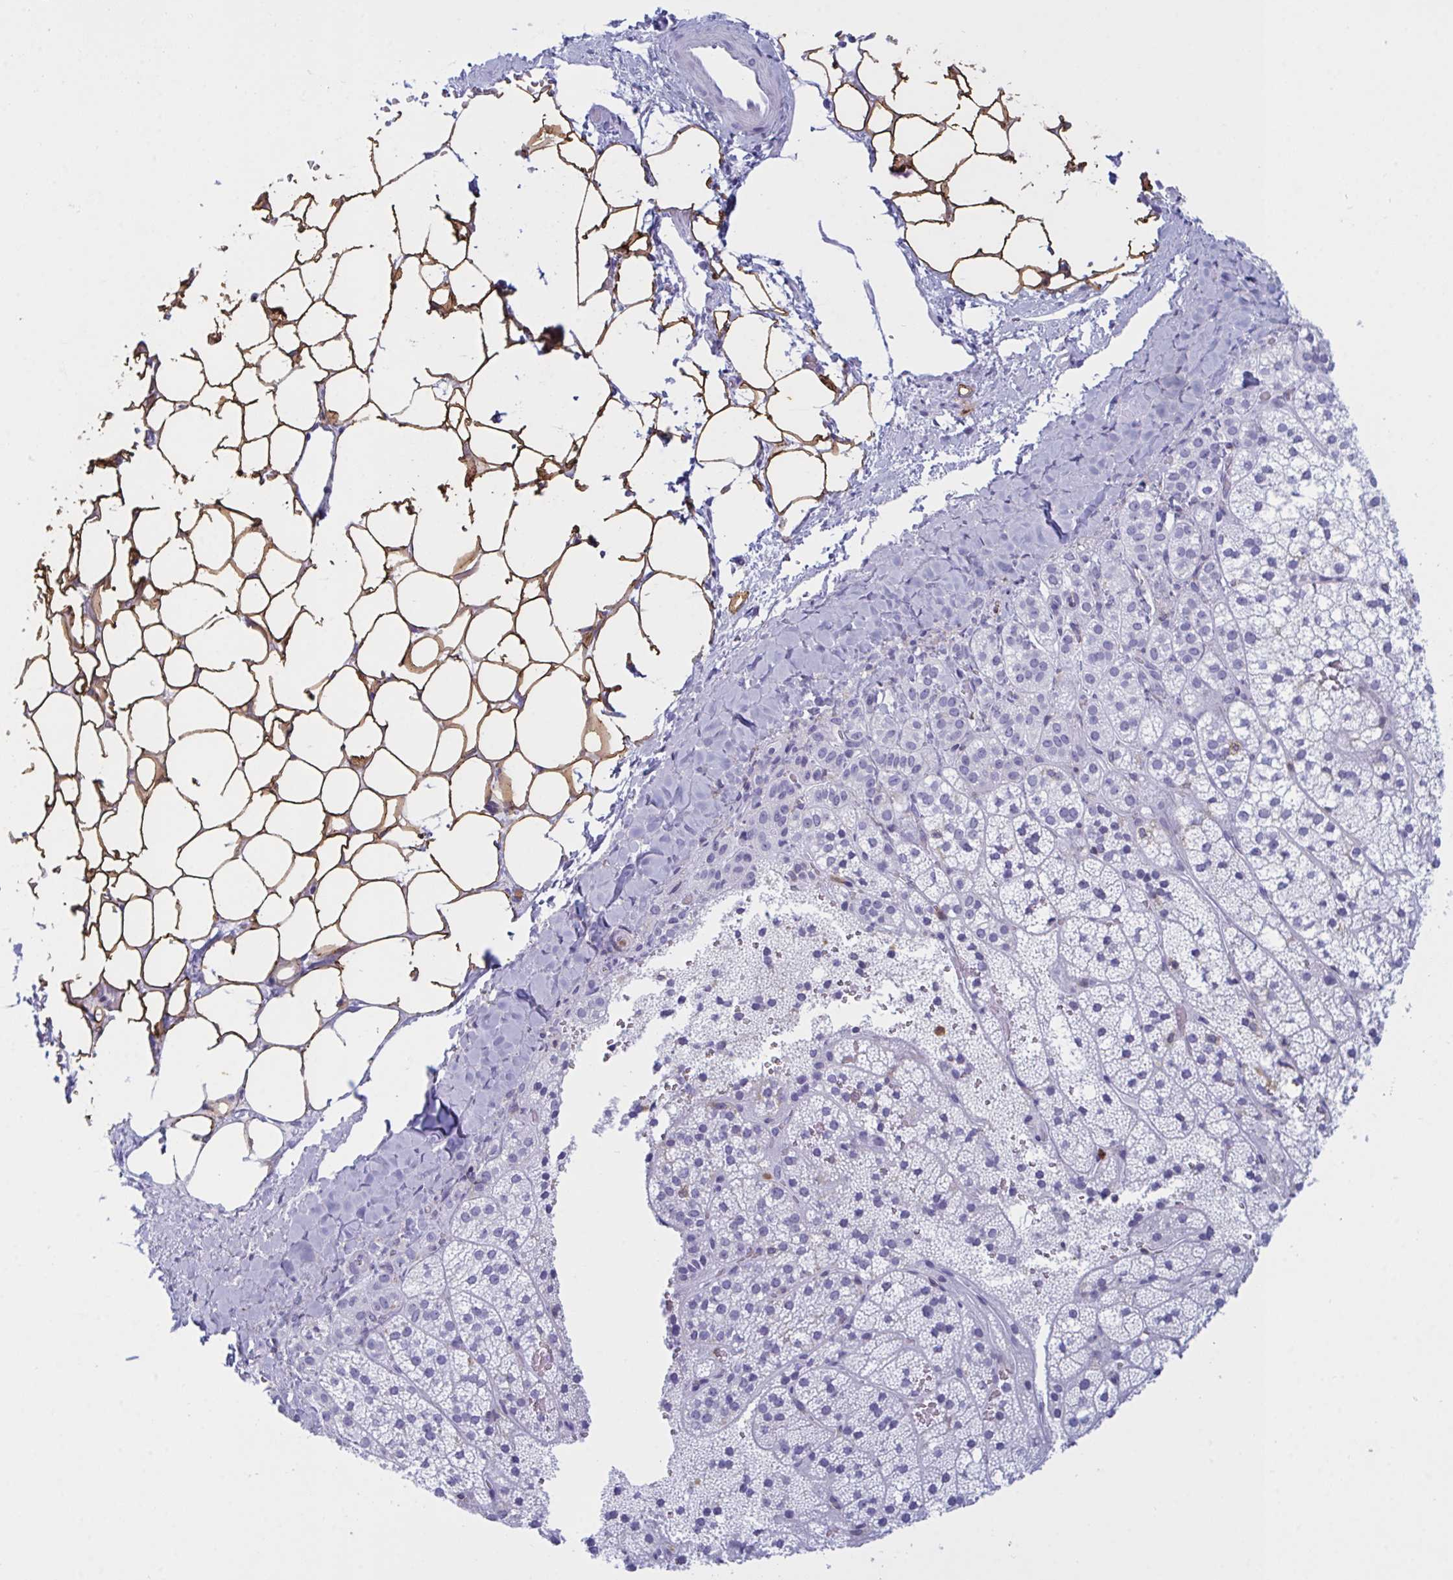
{"staining": {"intensity": "negative", "quantity": "none", "location": "none"}, "tissue": "adrenal gland", "cell_type": "Glandular cells", "image_type": "normal", "snomed": [{"axis": "morphology", "description": "Normal tissue, NOS"}, {"axis": "topography", "description": "Adrenal gland"}], "caption": "This is a photomicrograph of immunohistochemistry staining of unremarkable adrenal gland, which shows no positivity in glandular cells.", "gene": "MYO1F", "patient": {"sex": "male", "age": 53}}